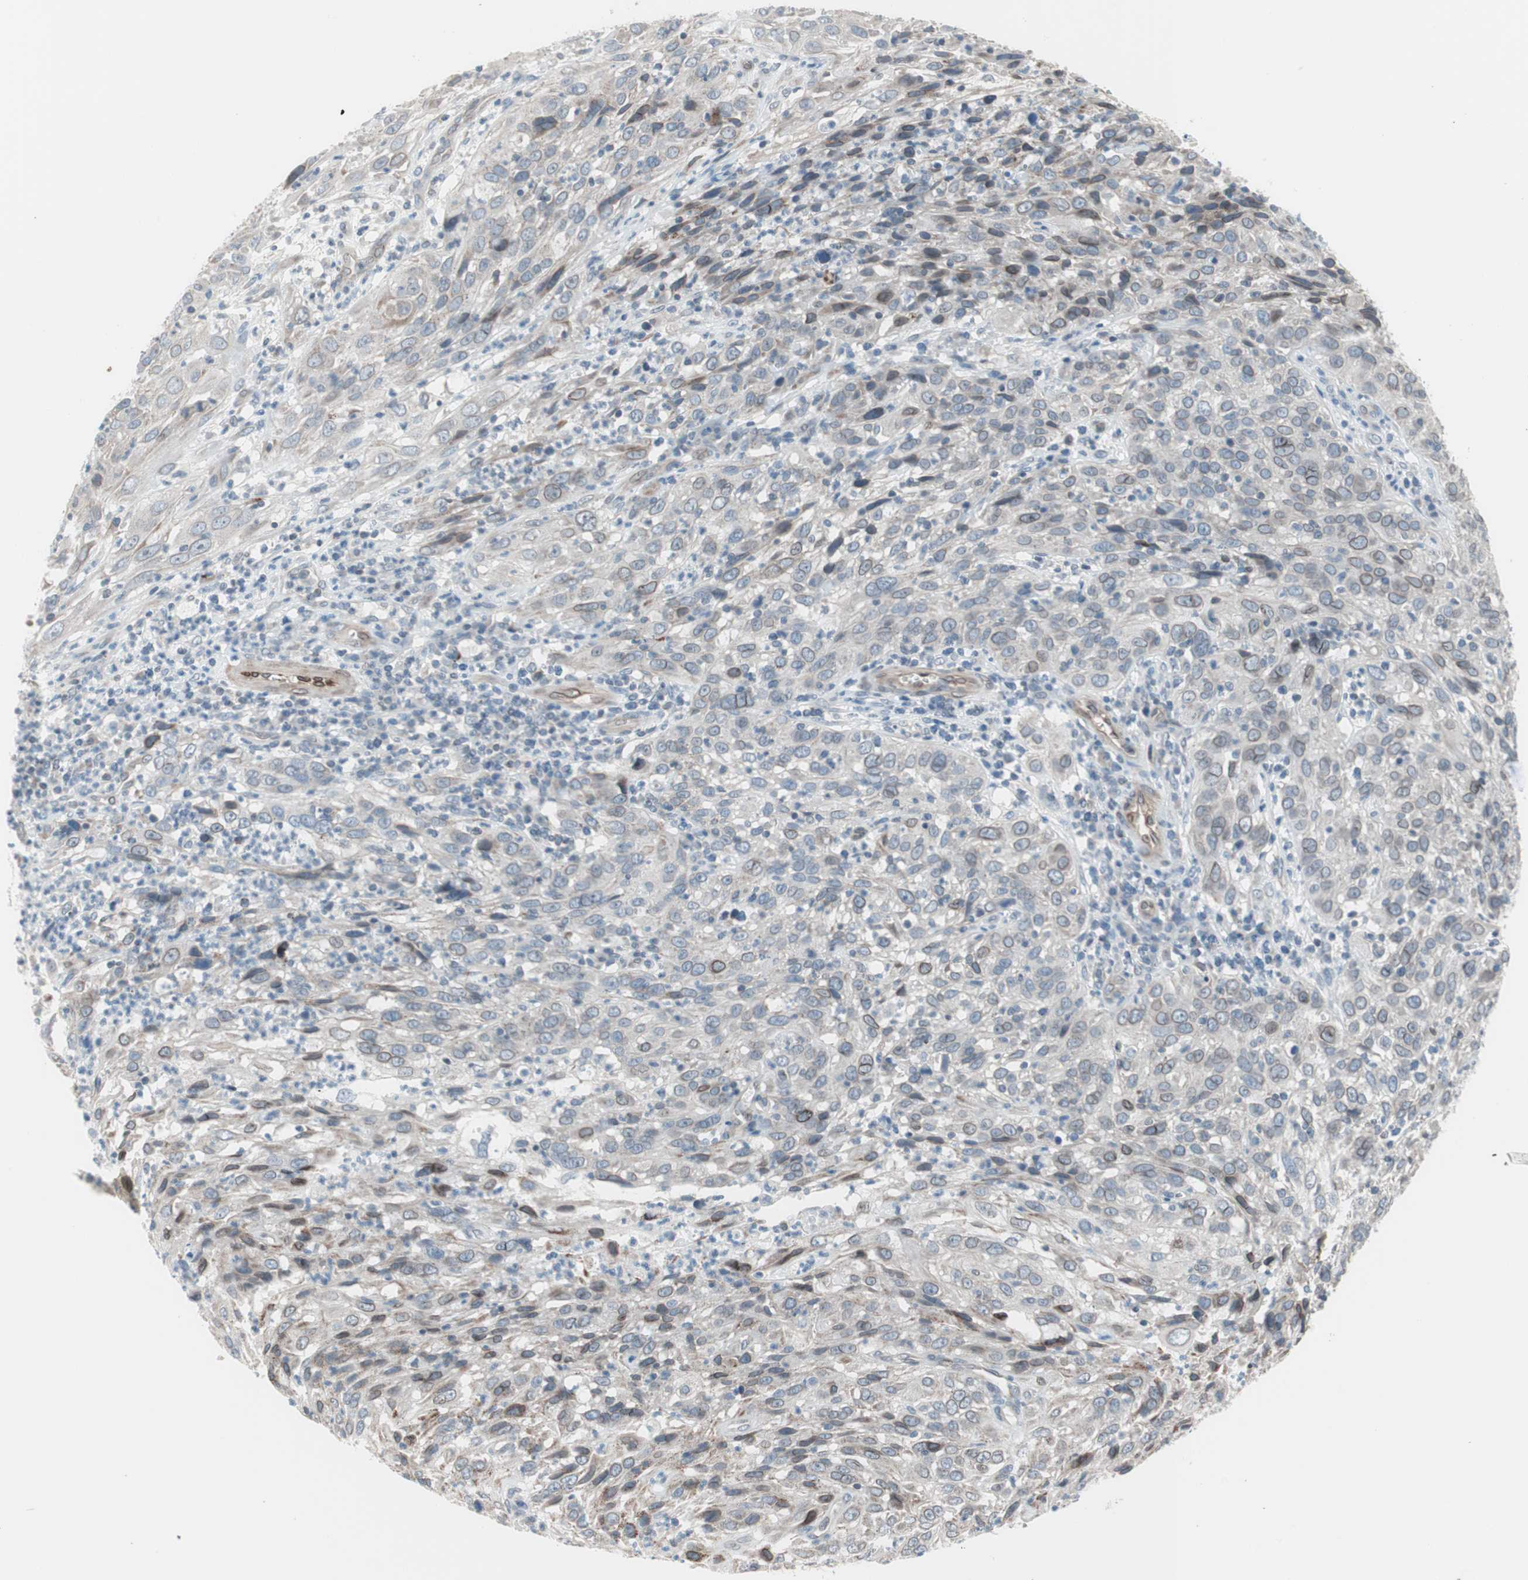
{"staining": {"intensity": "moderate", "quantity": "<25%", "location": "cytoplasmic/membranous,nuclear"}, "tissue": "cervical cancer", "cell_type": "Tumor cells", "image_type": "cancer", "snomed": [{"axis": "morphology", "description": "Squamous cell carcinoma, NOS"}, {"axis": "topography", "description": "Cervix"}], "caption": "A photomicrograph showing moderate cytoplasmic/membranous and nuclear expression in approximately <25% of tumor cells in cervical cancer, as visualized by brown immunohistochemical staining.", "gene": "ARNT2", "patient": {"sex": "female", "age": 32}}